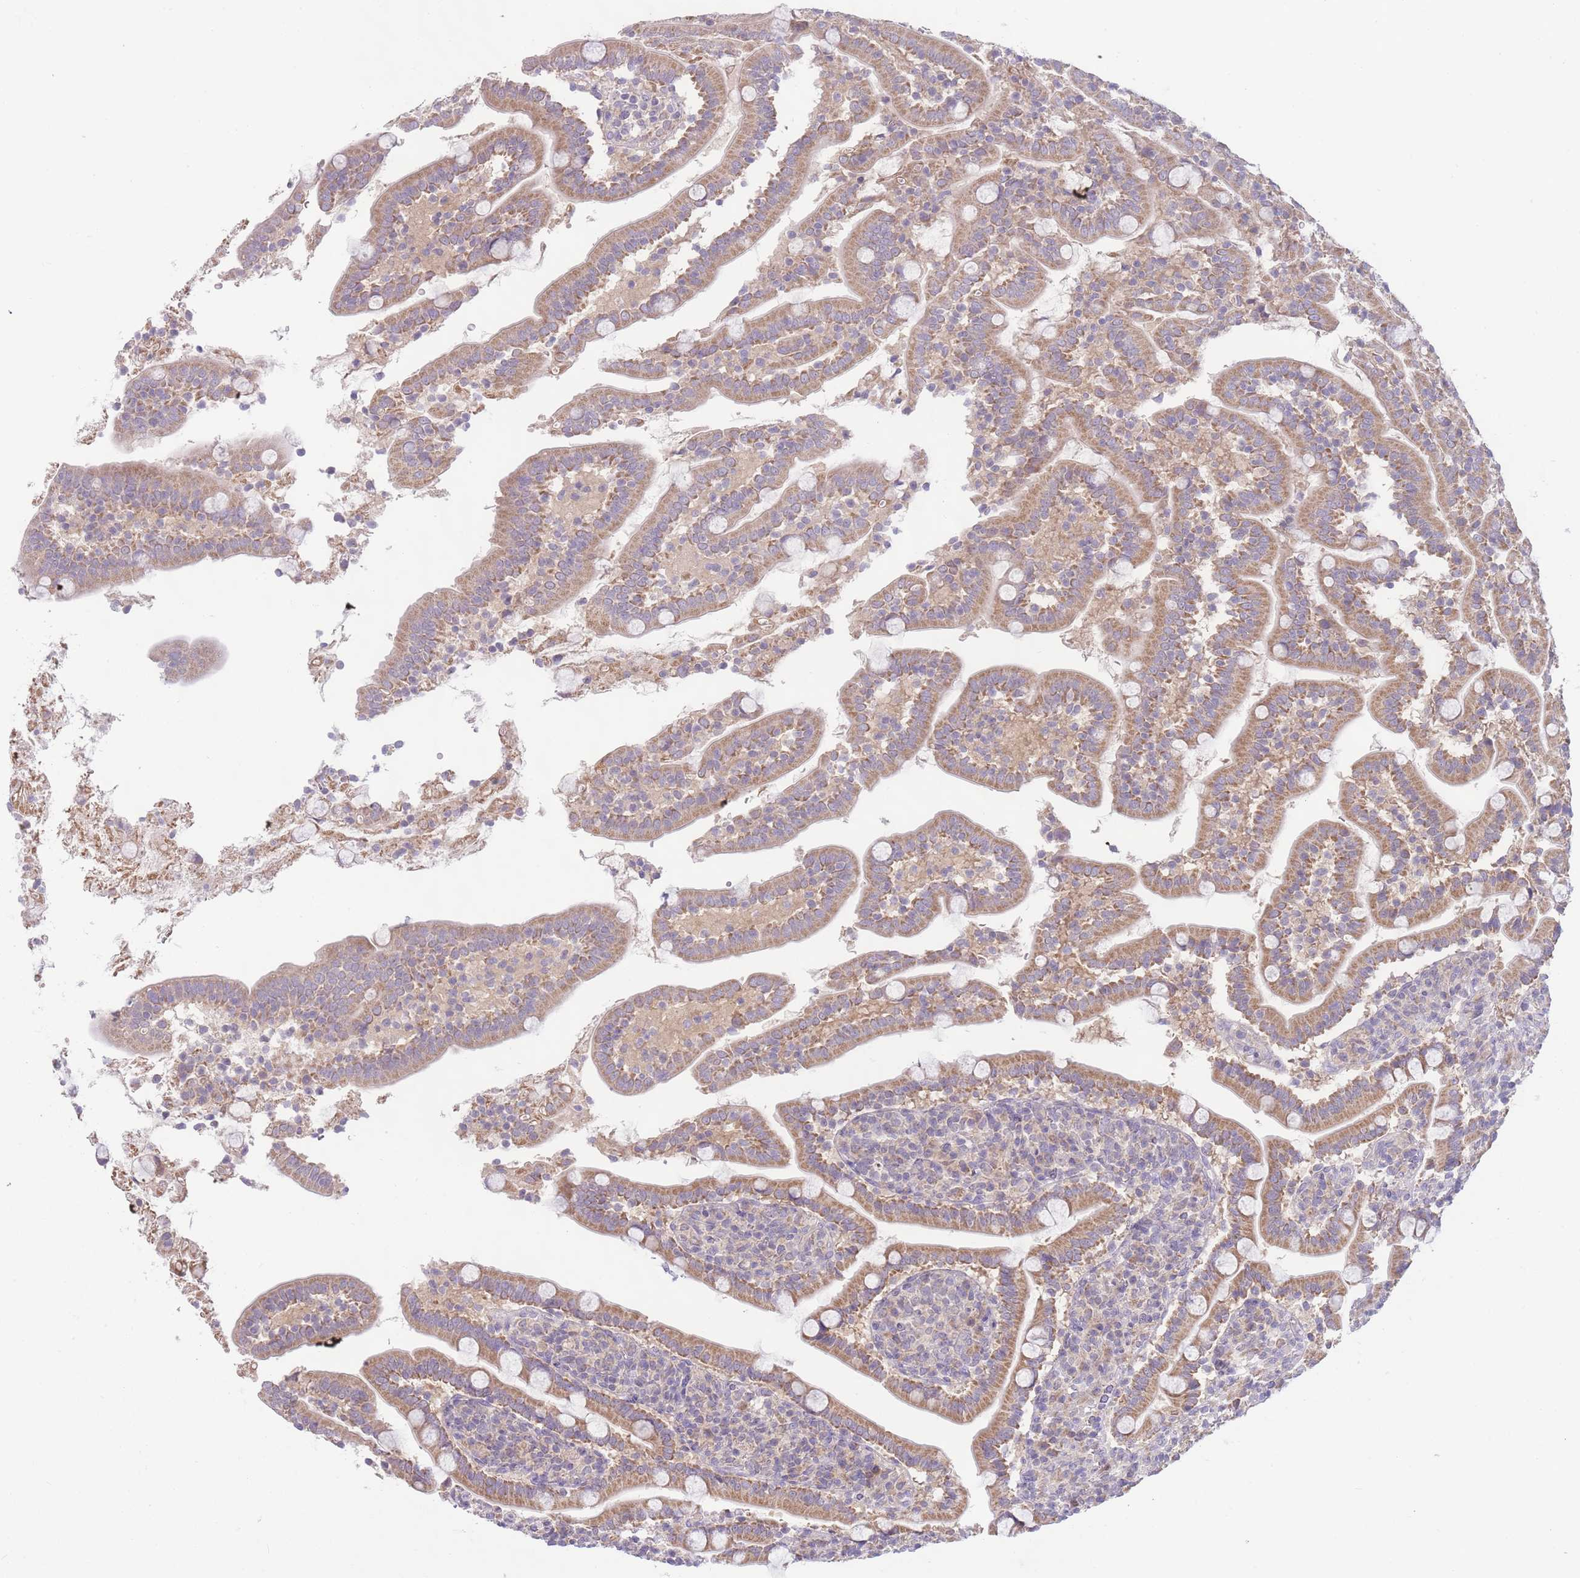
{"staining": {"intensity": "moderate", "quantity": ">75%", "location": "cytoplasmic/membranous"}, "tissue": "duodenum", "cell_type": "Glandular cells", "image_type": "normal", "snomed": [{"axis": "morphology", "description": "Normal tissue, NOS"}, {"axis": "topography", "description": "Duodenum"}], "caption": "The immunohistochemical stain labels moderate cytoplasmic/membranous expression in glandular cells of normal duodenum. Using DAB (3,3'-diaminobenzidine) (brown) and hematoxylin (blue) stains, captured at high magnification using brightfield microscopy.", "gene": "SKOR2", "patient": {"sex": "male", "age": 35}}